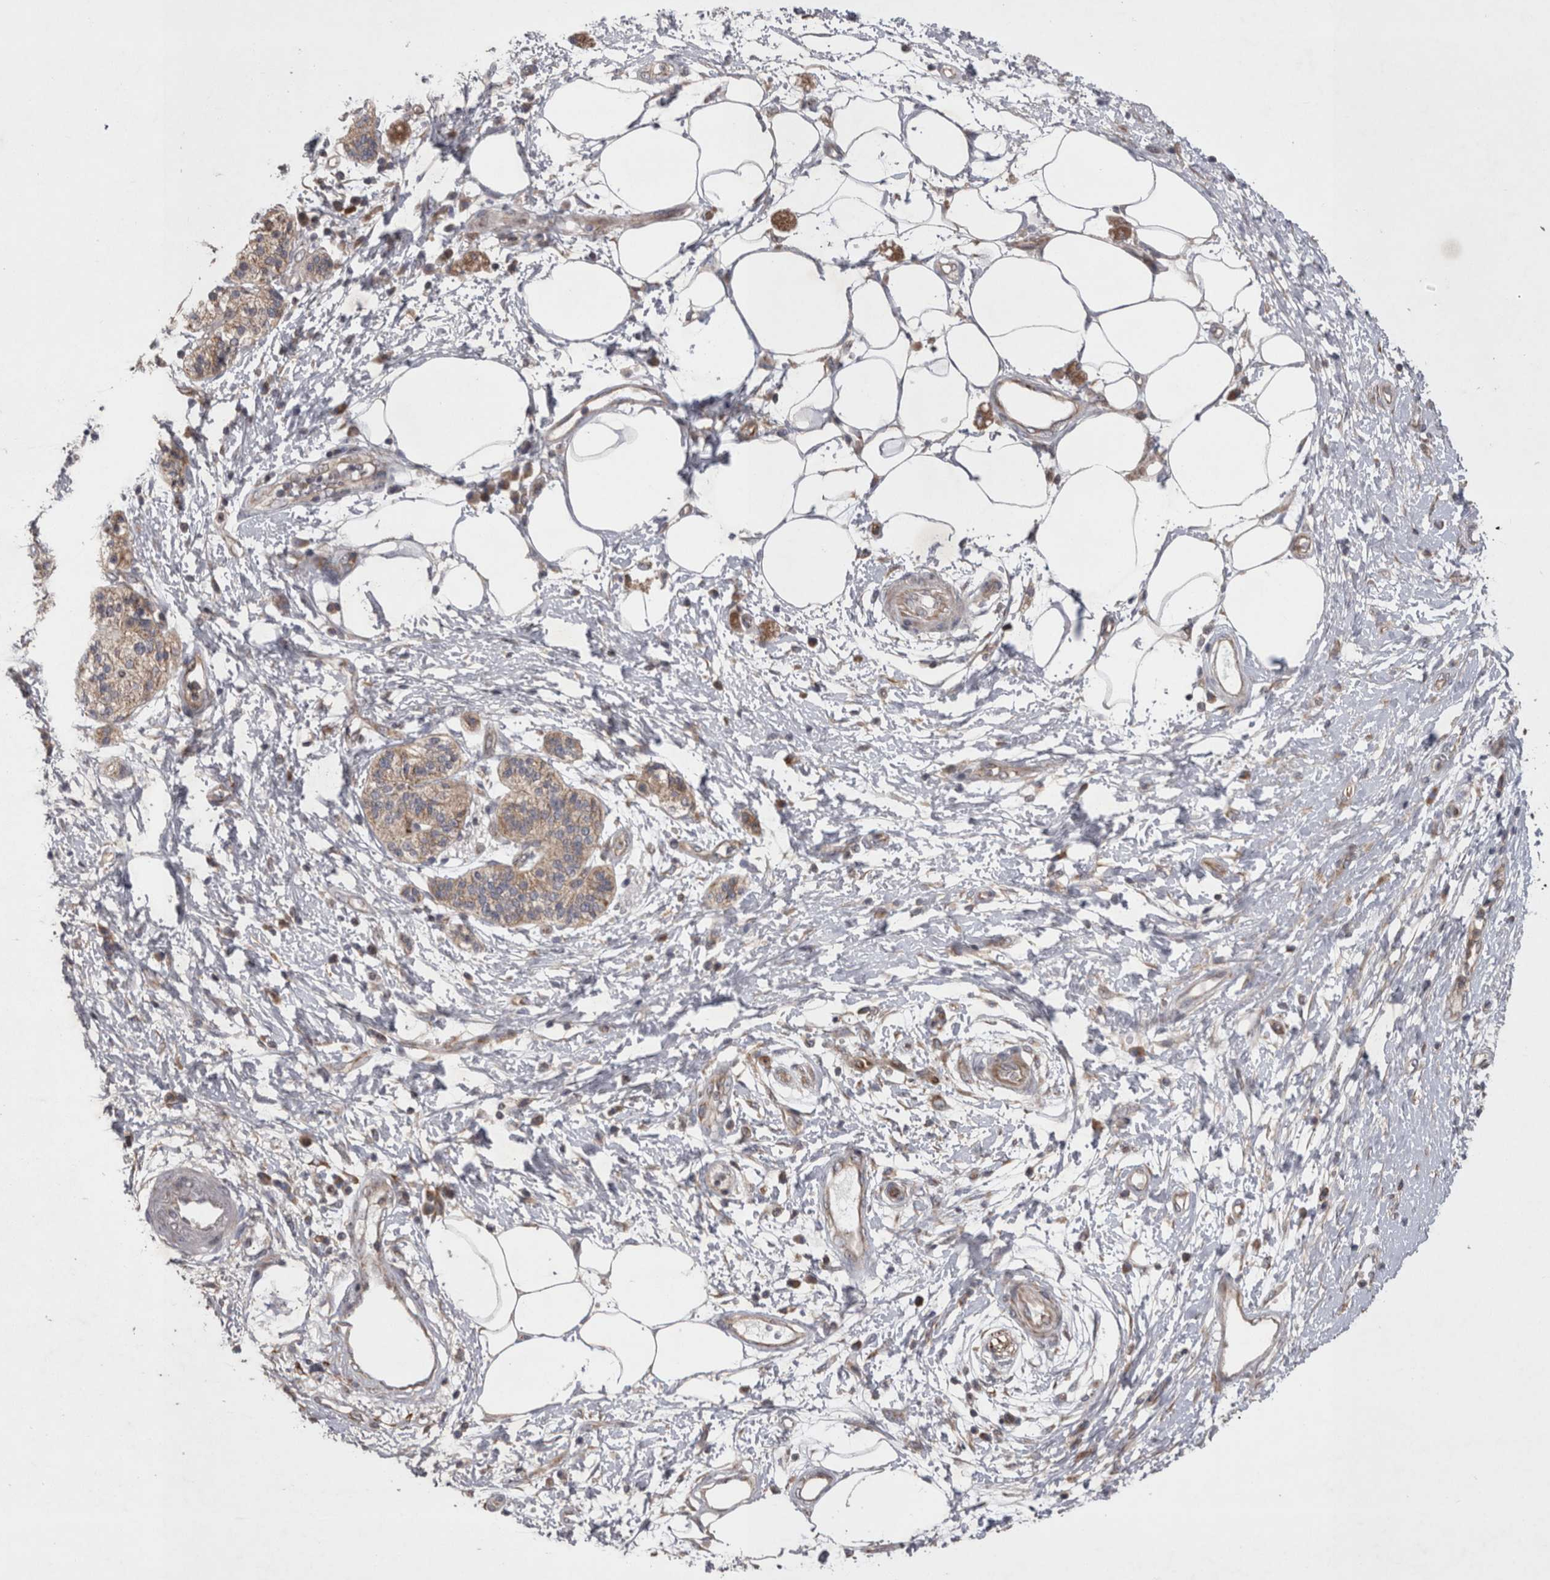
{"staining": {"intensity": "weak", "quantity": ">75%", "location": "cytoplasmic/membranous"}, "tissue": "pancreatic cancer", "cell_type": "Tumor cells", "image_type": "cancer", "snomed": [{"axis": "morphology", "description": "Adenocarcinoma, NOS"}, {"axis": "topography", "description": "Pancreas"}], "caption": "A high-resolution histopathology image shows immunohistochemistry staining of adenocarcinoma (pancreatic), which exhibits weak cytoplasmic/membranous staining in about >75% of tumor cells. The staining is performed using DAB (3,3'-diaminobenzidine) brown chromogen to label protein expression. The nuclei are counter-stained blue using hematoxylin.", "gene": "TSPOAP1", "patient": {"sex": "female", "age": 78}}